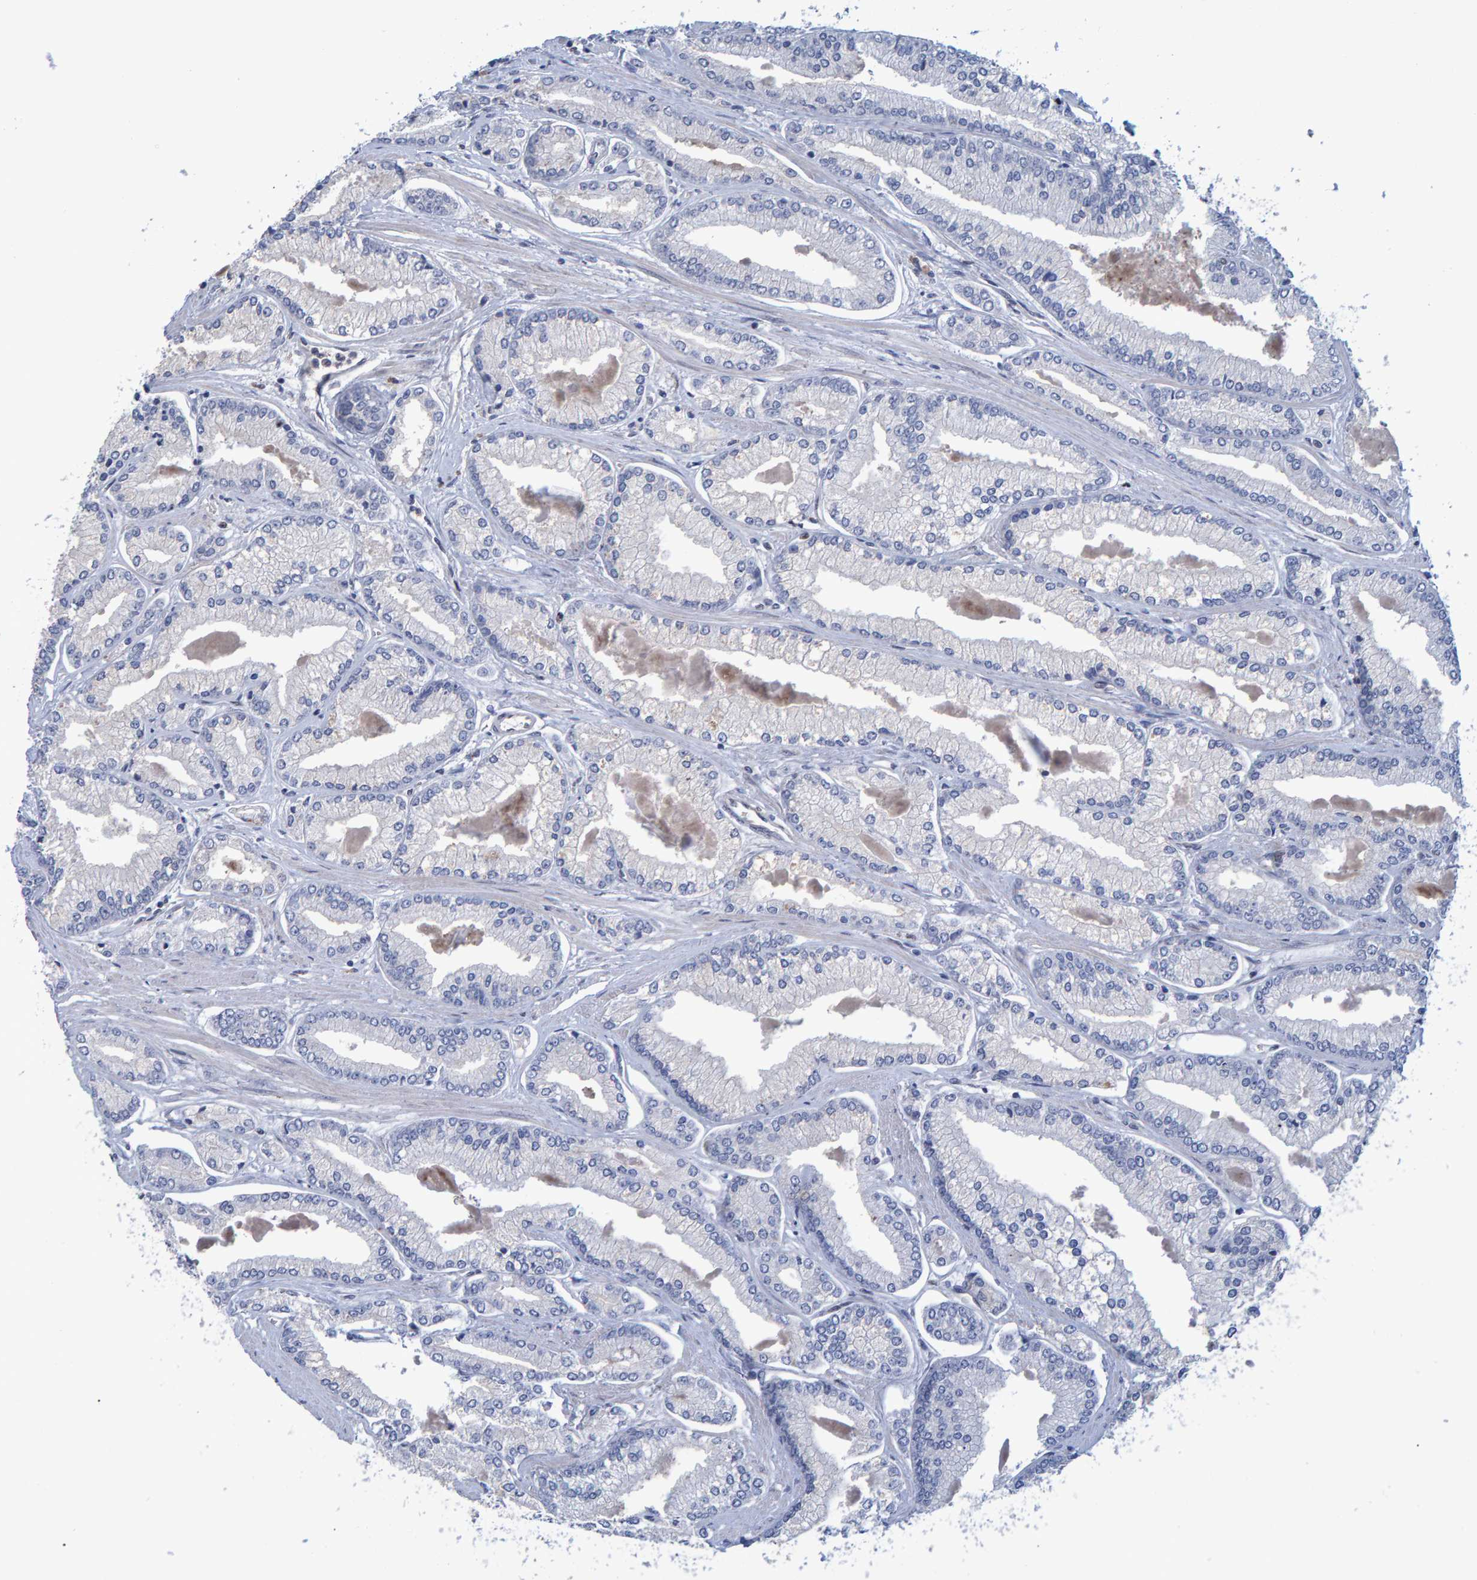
{"staining": {"intensity": "negative", "quantity": "none", "location": "none"}, "tissue": "prostate cancer", "cell_type": "Tumor cells", "image_type": "cancer", "snomed": [{"axis": "morphology", "description": "Adenocarcinoma, Low grade"}, {"axis": "topography", "description": "Prostate"}], "caption": "Image shows no protein staining in tumor cells of prostate adenocarcinoma (low-grade) tissue.", "gene": "QKI", "patient": {"sex": "male", "age": 52}}